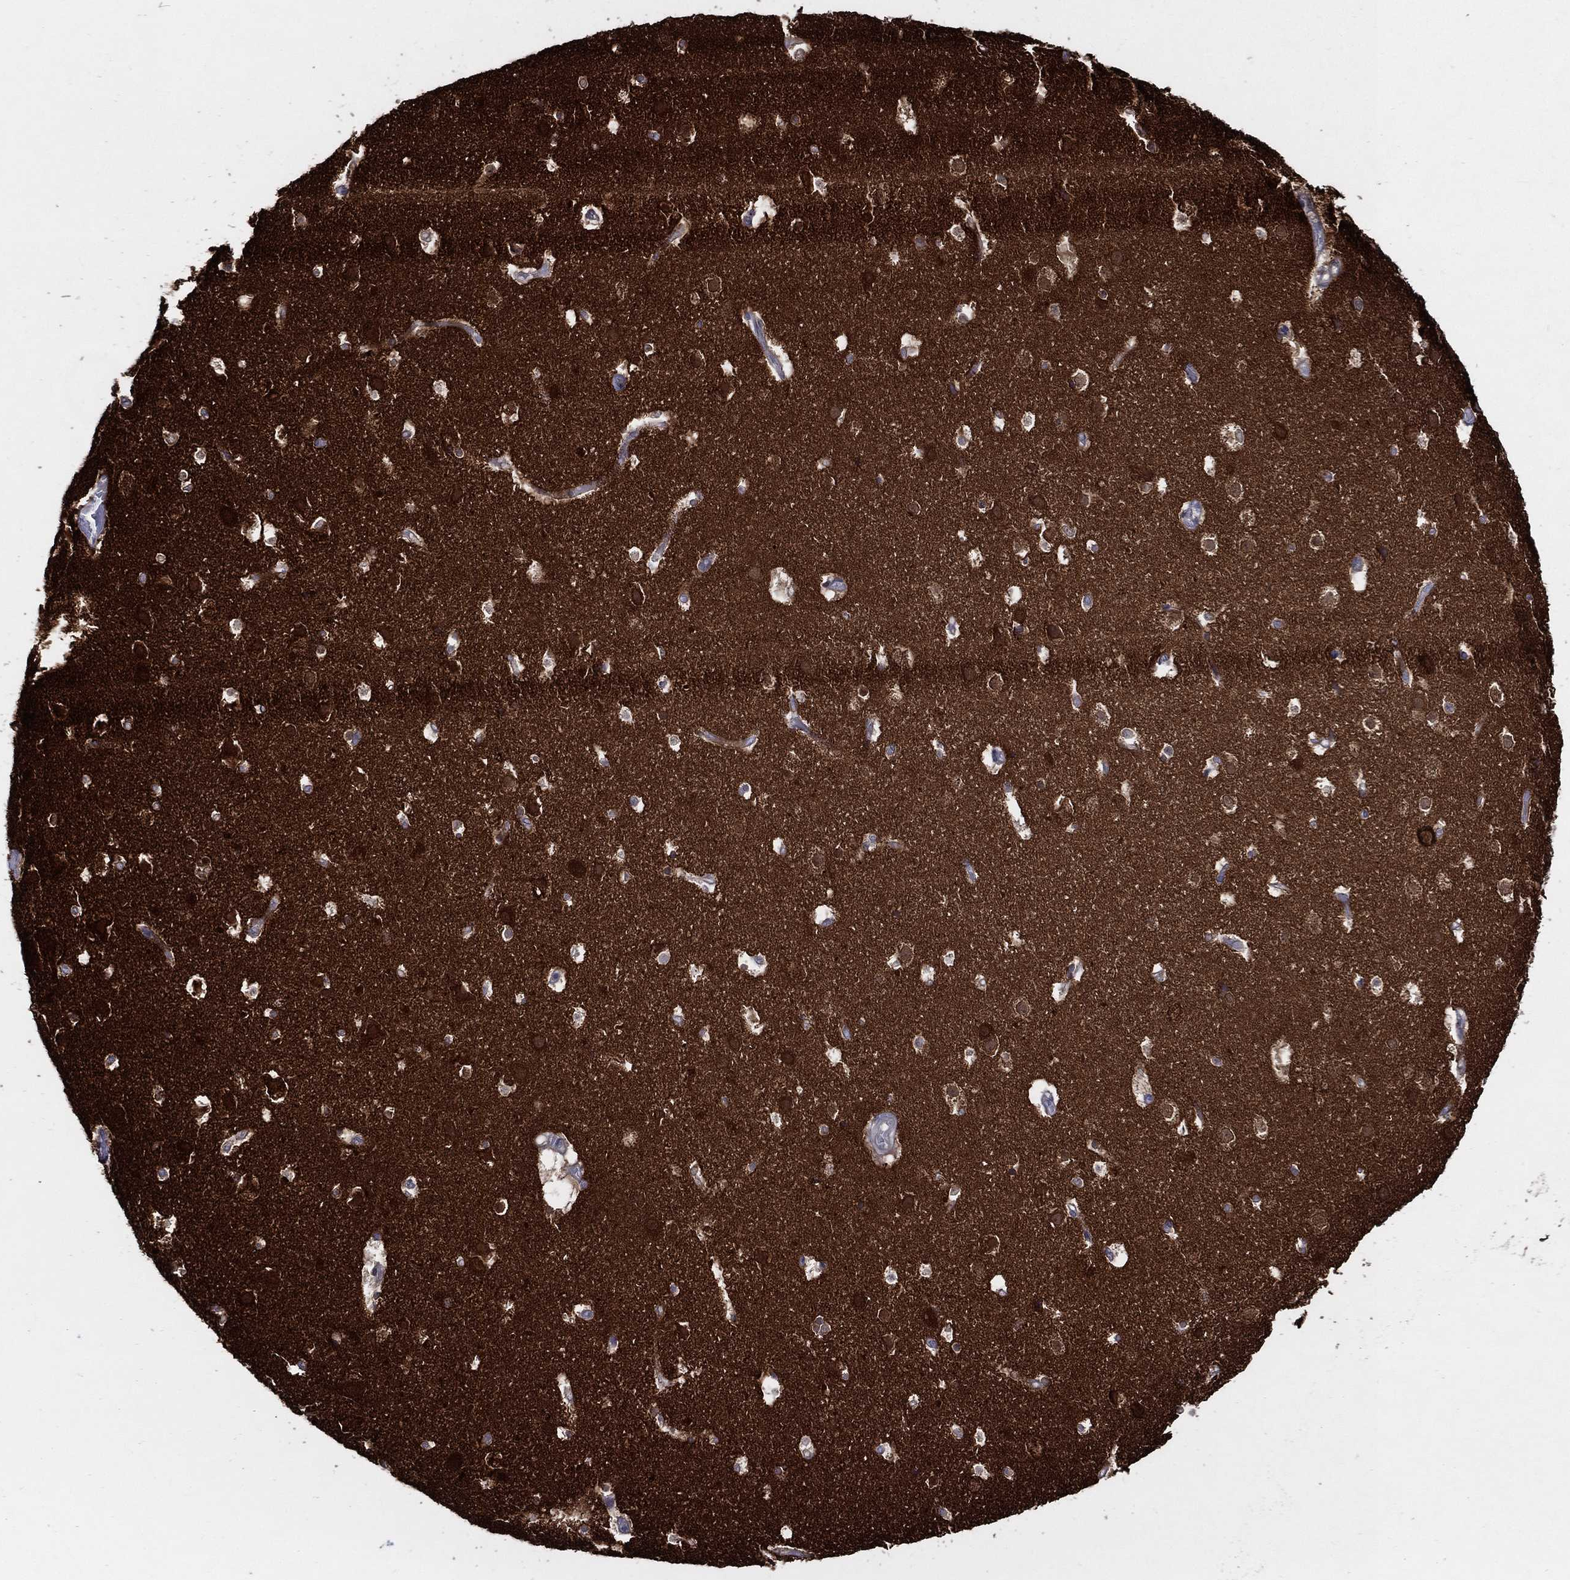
{"staining": {"intensity": "negative", "quantity": "none", "location": "none"}, "tissue": "cerebral cortex", "cell_type": "Endothelial cells", "image_type": "normal", "snomed": [{"axis": "morphology", "description": "Normal tissue, NOS"}, {"axis": "topography", "description": "Cerebral cortex"}], "caption": "The micrograph shows no staining of endothelial cells in benign cerebral cortex. (DAB IHC, high magnification).", "gene": "ARHGAP11A", "patient": {"sex": "female", "age": 52}}